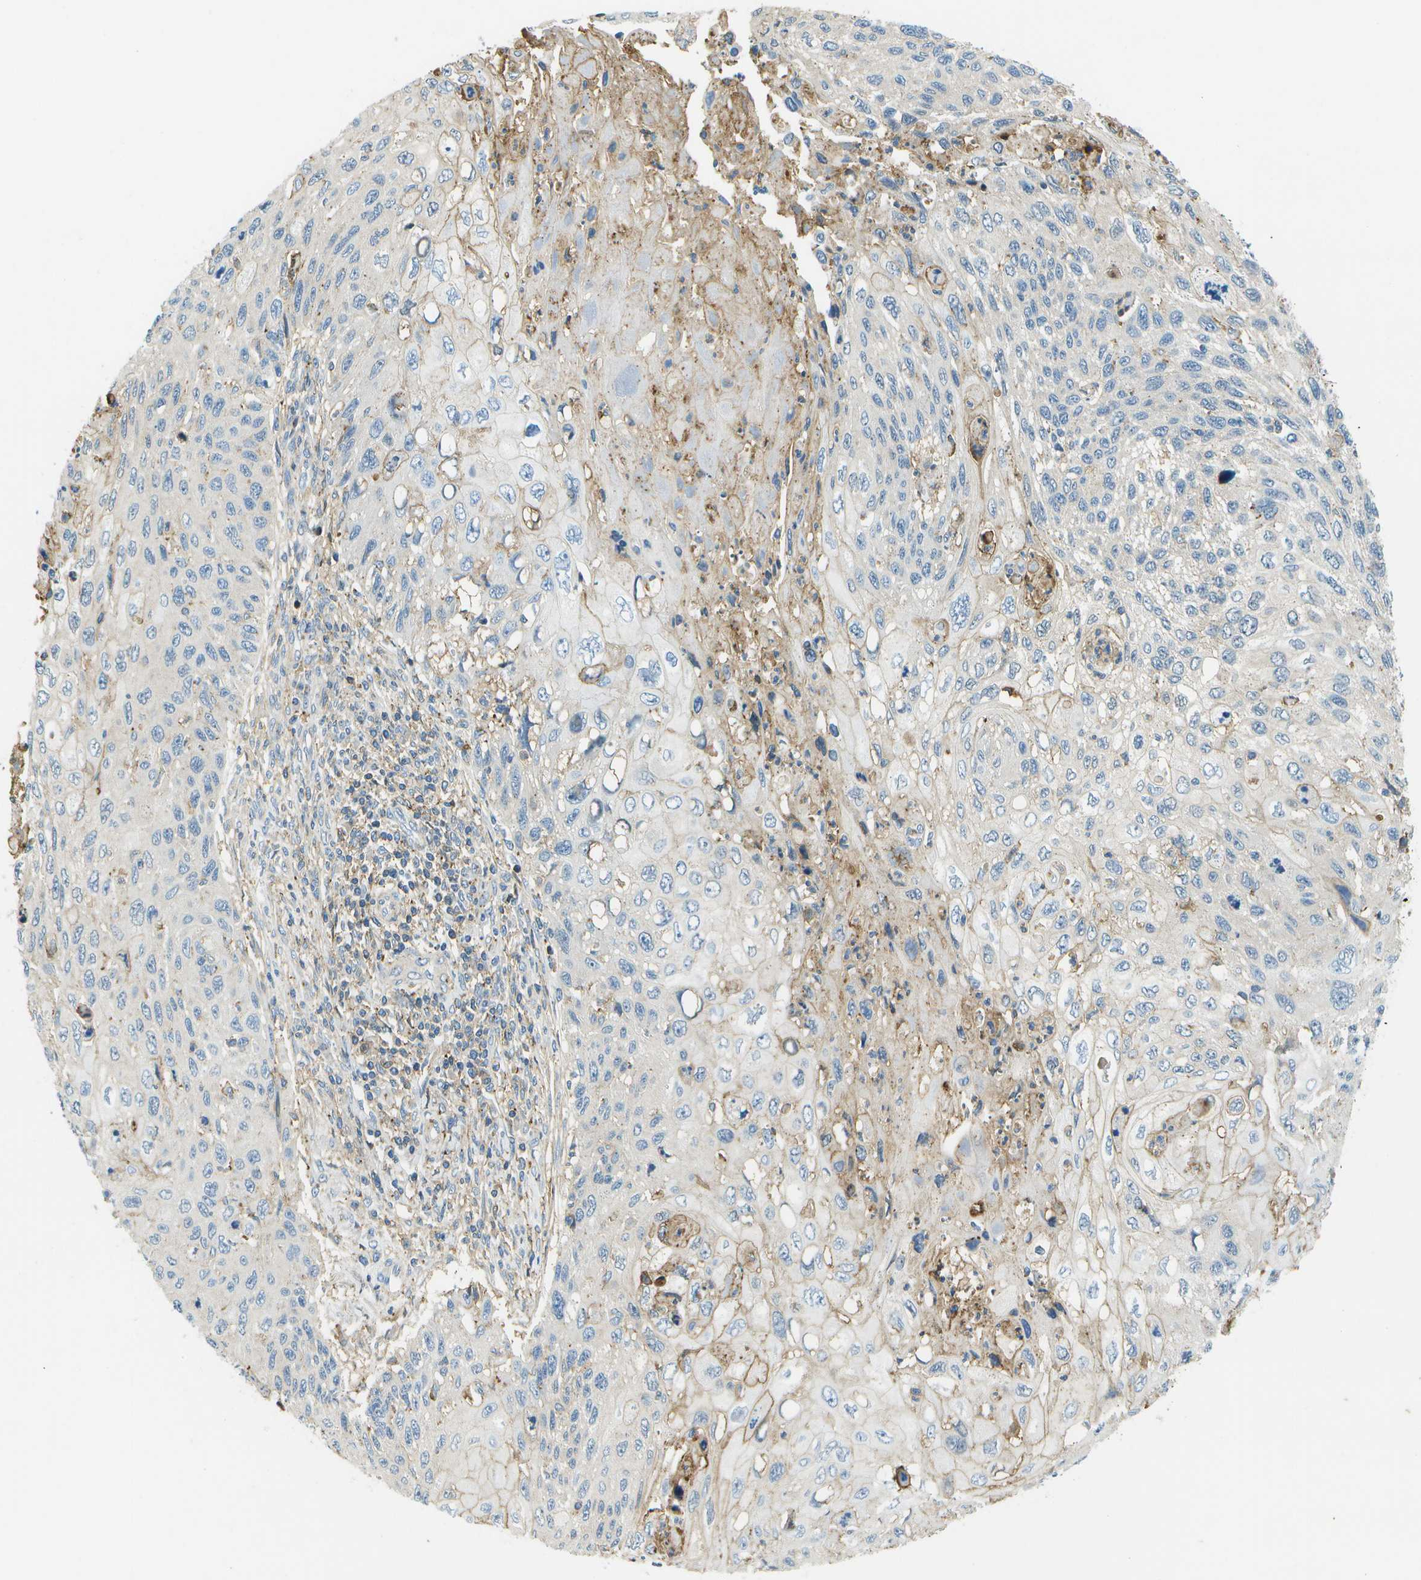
{"staining": {"intensity": "negative", "quantity": "none", "location": "none"}, "tissue": "cervical cancer", "cell_type": "Tumor cells", "image_type": "cancer", "snomed": [{"axis": "morphology", "description": "Squamous cell carcinoma, NOS"}, {"axis": "topography", "description": "Cervix"}], "caption": "IHC micrograph of human squamous cell carcinoma (cervical) stained for a protein (brown), which exhibits no staining in tumor cells.", "gene": "LRRC66", "patient": {"sex": "female", "age": 70}}